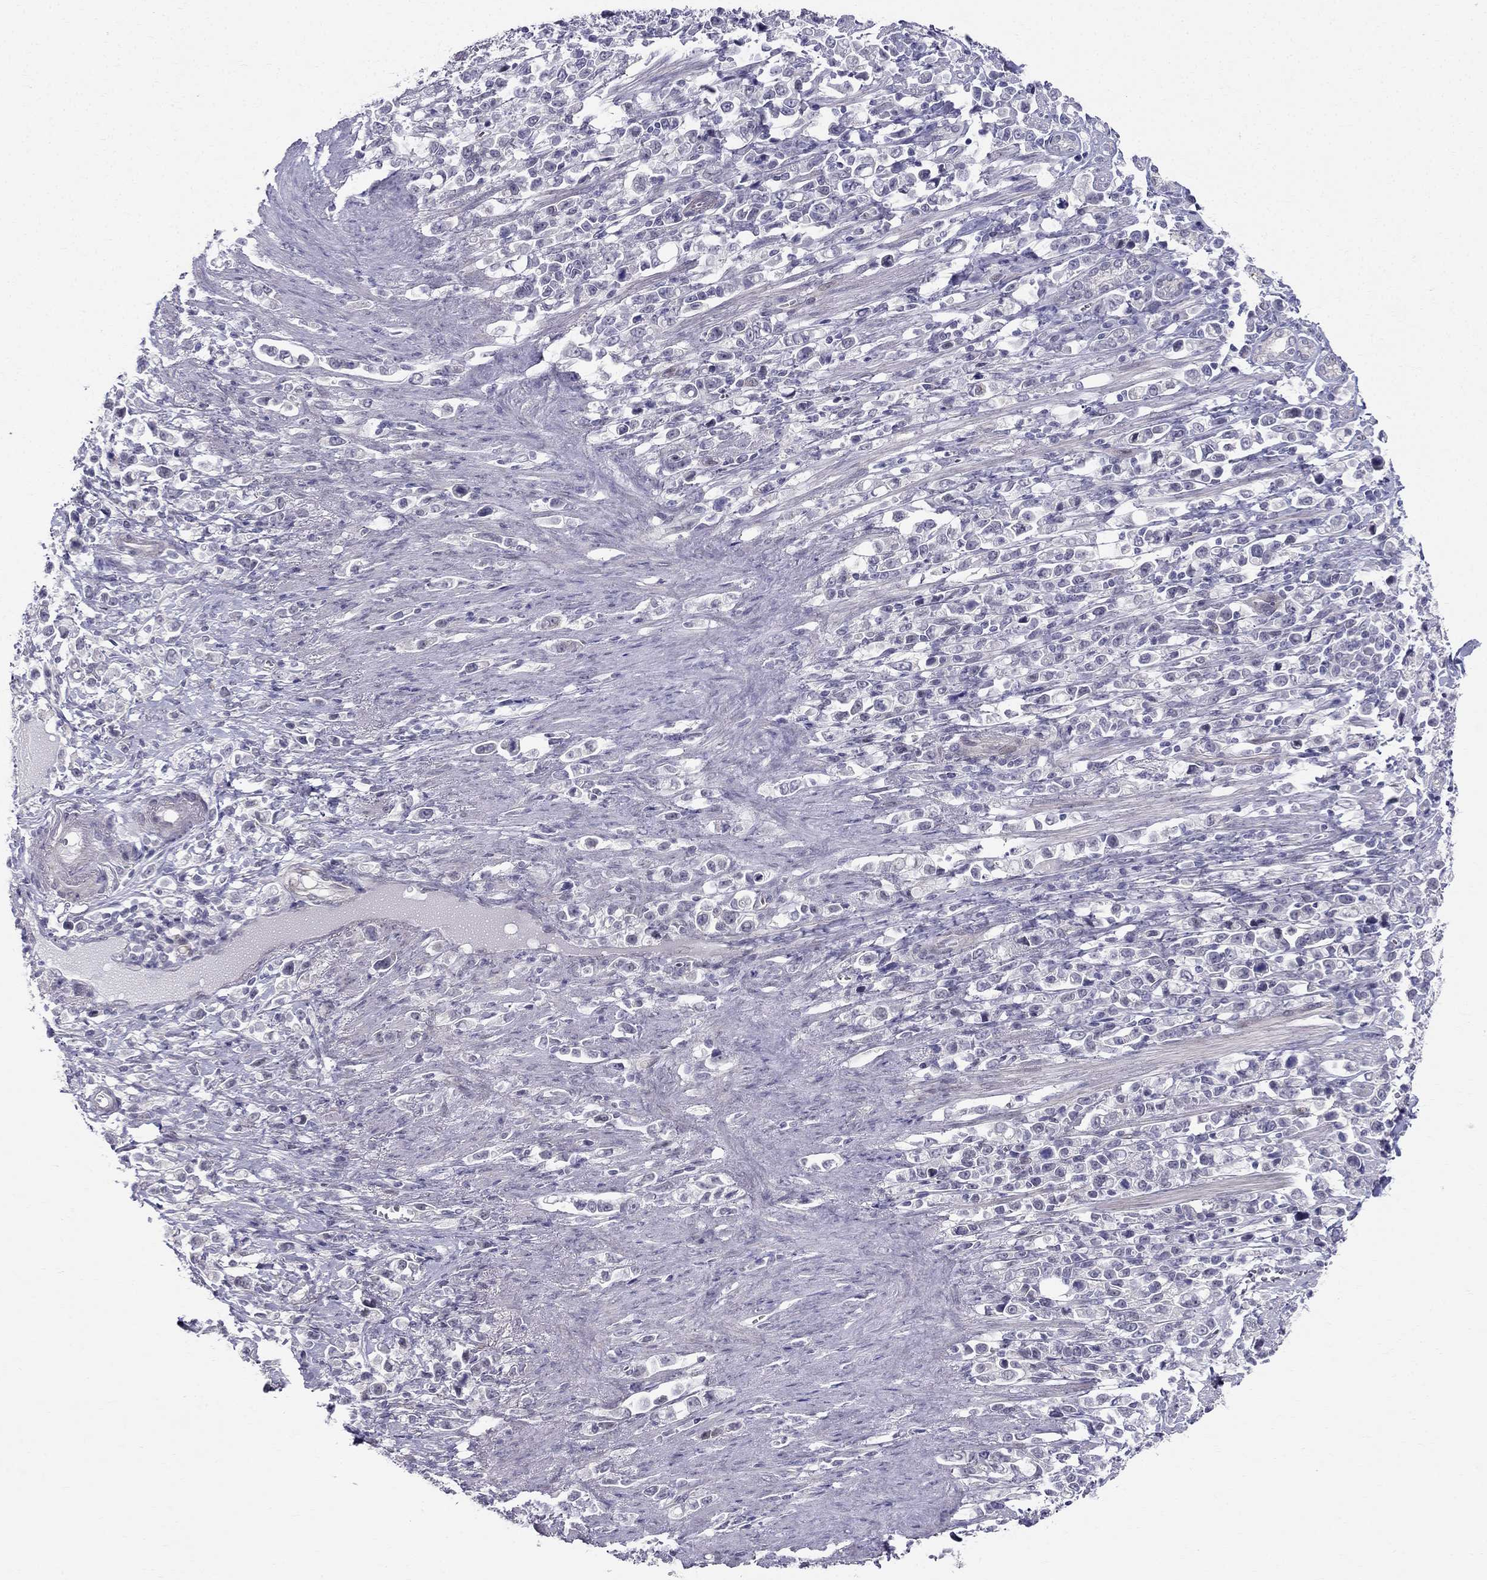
{"staining": {"intensity": "negative", "quantity": "none", "location": "none"}, "tissue": "stomach cancer", "cell_type": "Tumor cells", "image_type": "cancer", "snomed": [{"axis": "morphology", "description": "Adenocarcinoma, NOS"}, {"axis": "topography", "description": "Stomach"}], "caption": "This is a histopathology image of immunohistochemistry (IHC) staining of stomach cancer (adenocarcinoma), which shows no positivity in tumor cells.", "gene": "BAG5", "patient": {"sex": "male", "age": 63}}